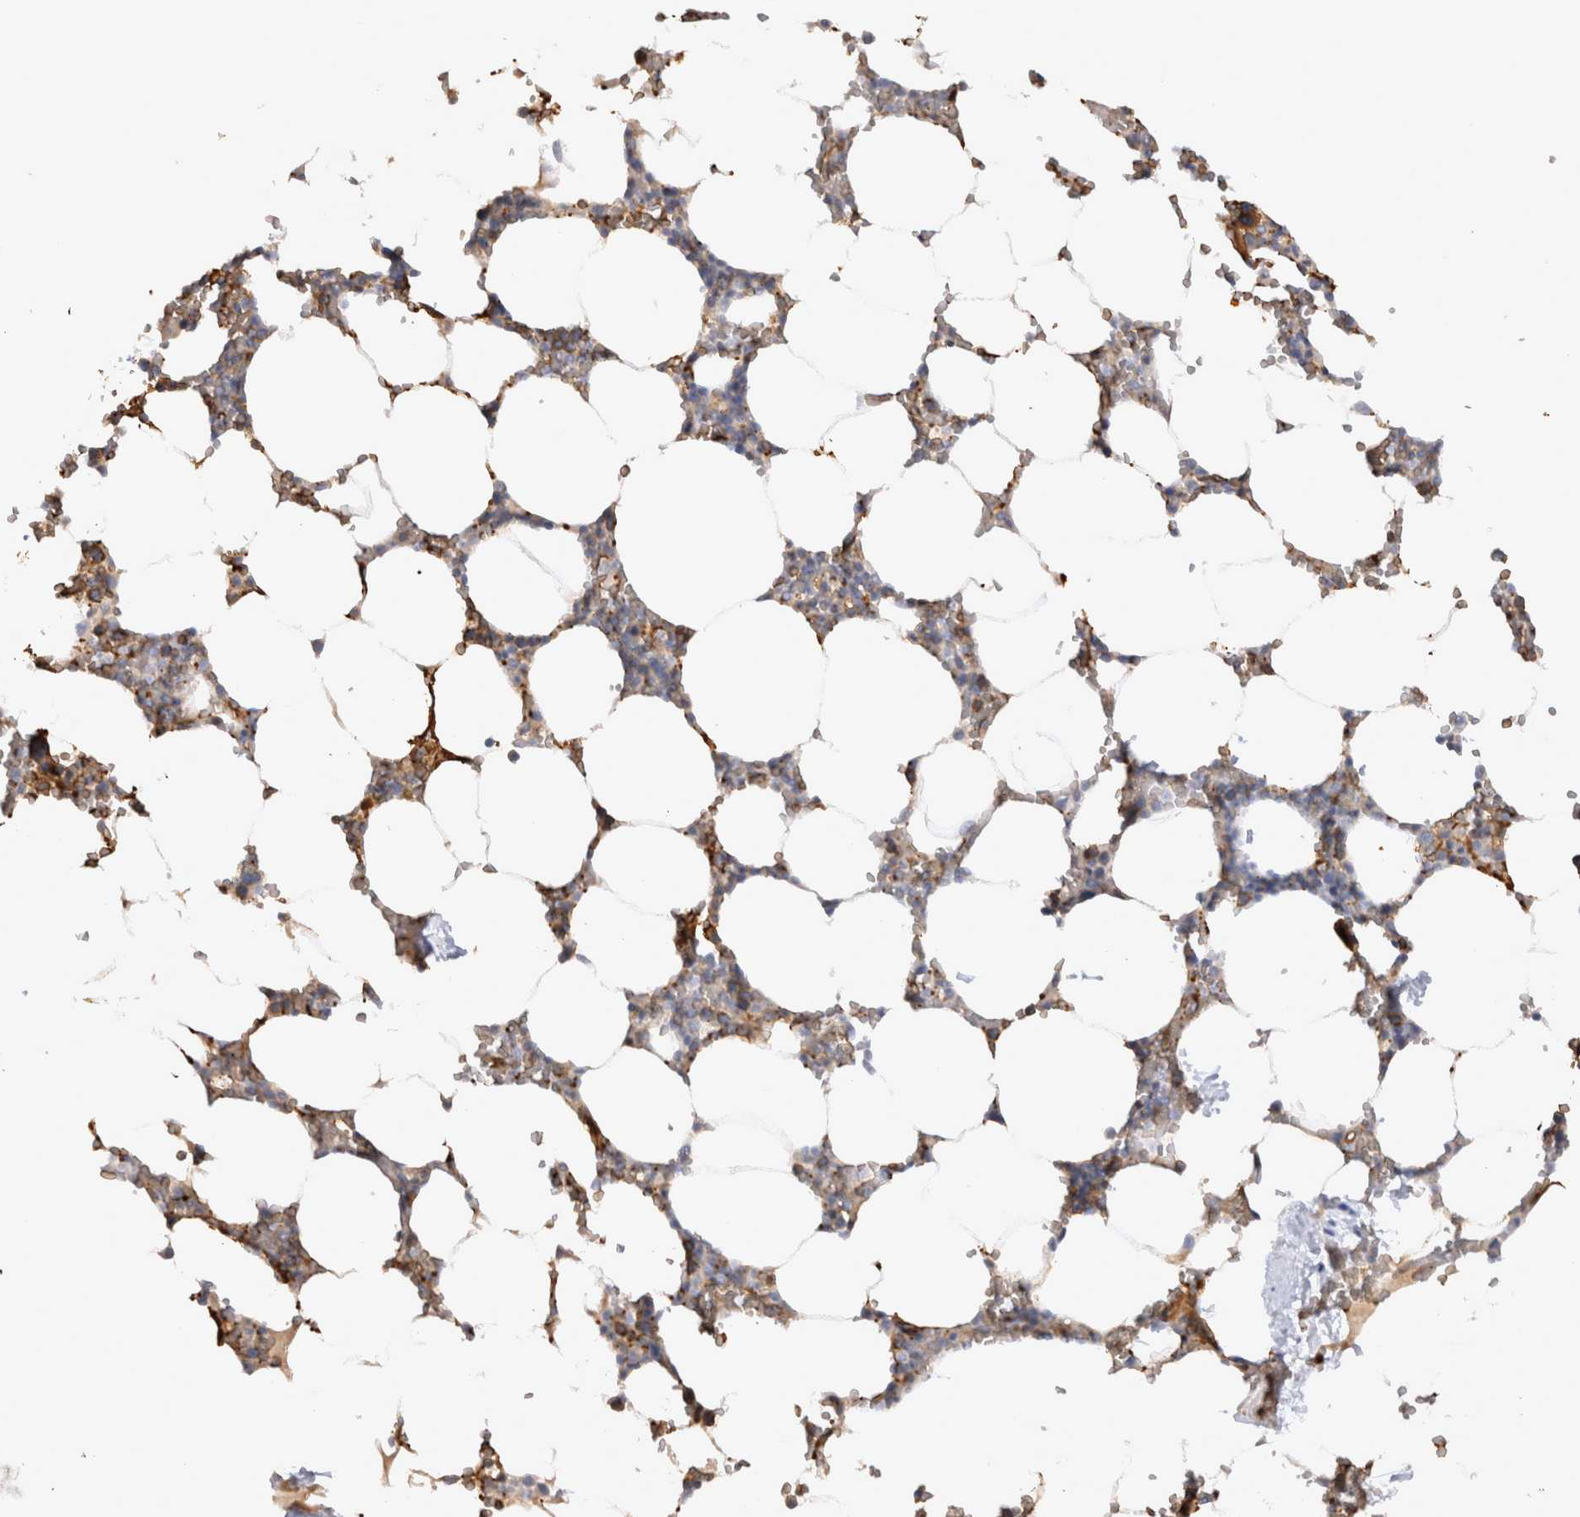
{"staining": {"intensity": "moderate", "quantity": "25%-75%", "location": "cytoplasmic/membranous"}, "tissue": "bone marrow", "cell_type": "Hematopoietic cells", "image_type": "normal", "snomed": [{"axis": "morphology", "description": "Normal tissue, NOS"}, {"axis": "topography", "description": "Bone marrow"}], "caption": "Moderate cytoplasmic/membranous expression is appreciated in approximately 25%-75% of hematopoietic cells in normal bone marrow.", "gene": "IL17RC", "patient": {"sex": "male", "age": 70}}